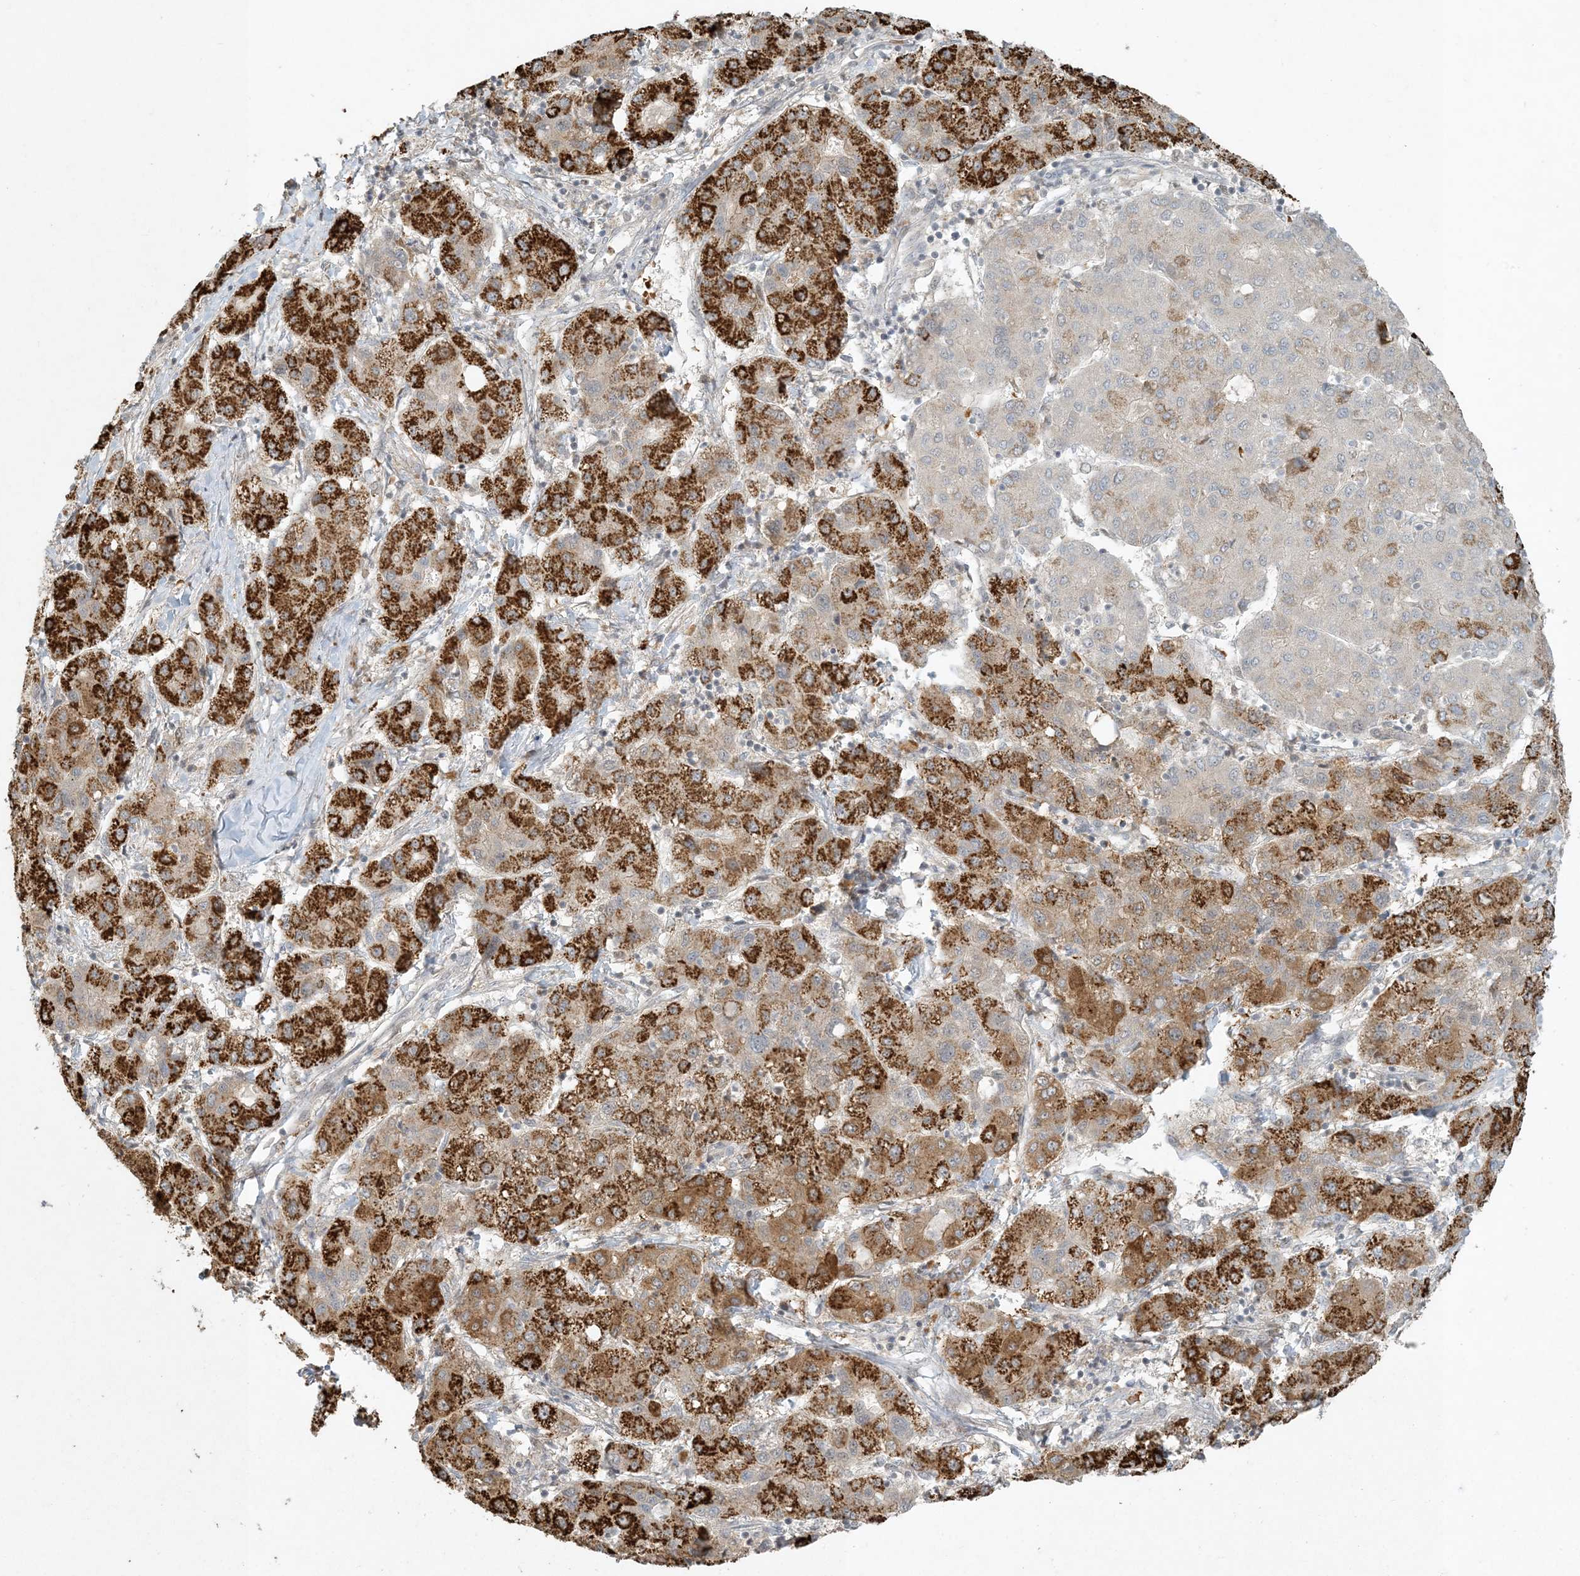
{"staining": {"intensity": "strong", "quantity": ">75%", "location": "cytoplasmic/membranous"}, "tissue": "liver cancer", "cell_type": "Tumor cells", "image_type": "cancer", "snomed": [{"axis": "morphology", "description": "Carcinoma, Hepatocellular, NOS"}, {"axis": "topography", "description": "Liver"}], "caption": "A histopathology image of human liver cancer (hepatocellular carcinoma) stained for a protein reveals strong cytoplasmic/membranous brown staining in tumor cells.", "gene": "CTDNEP1", "patient": {"sex": "male", "age": 65}}